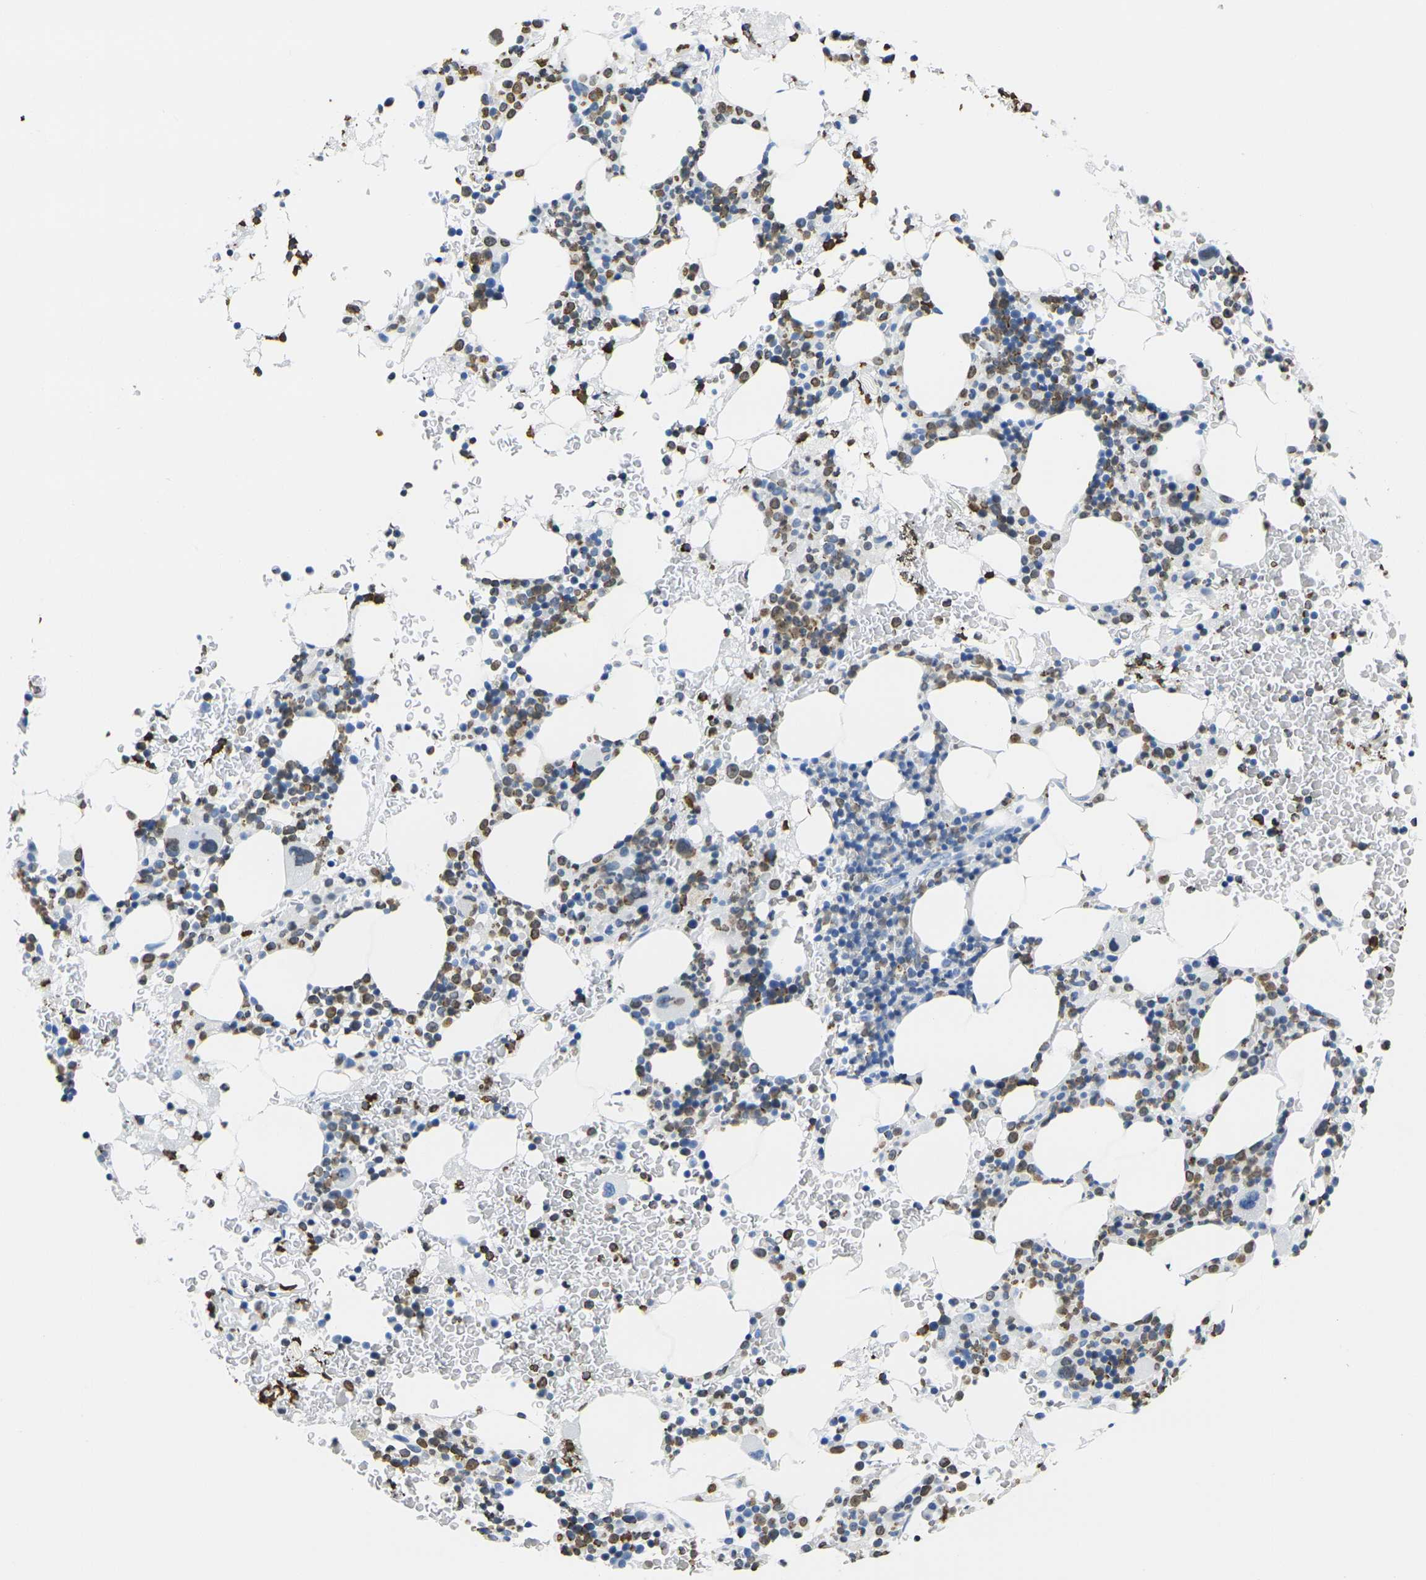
{"staining": {"intensity": "strong", "quantity": "<25%", "location": "nuclear"}, "tissue": "bone marrow", "cell_type": "Hematopoietic cells", "image_type": "normal", "snomed": [{"axis": "morphology", "description": "Normal tissue, NOS"}, {"axis": "morphology", "description": "Inflammation, NOS"}, {"axis": "topography", "description": "Bone marrow"}], "caption": "IHC (DAB (3,3'-diaminobenzidine)) staining of normal human bone marrow demonstrates strong nuclear protein expression in about <25% of hematopoietic cells.", "gene": "DRAXIN", "patient": {"sex": "female", "age": 84}}